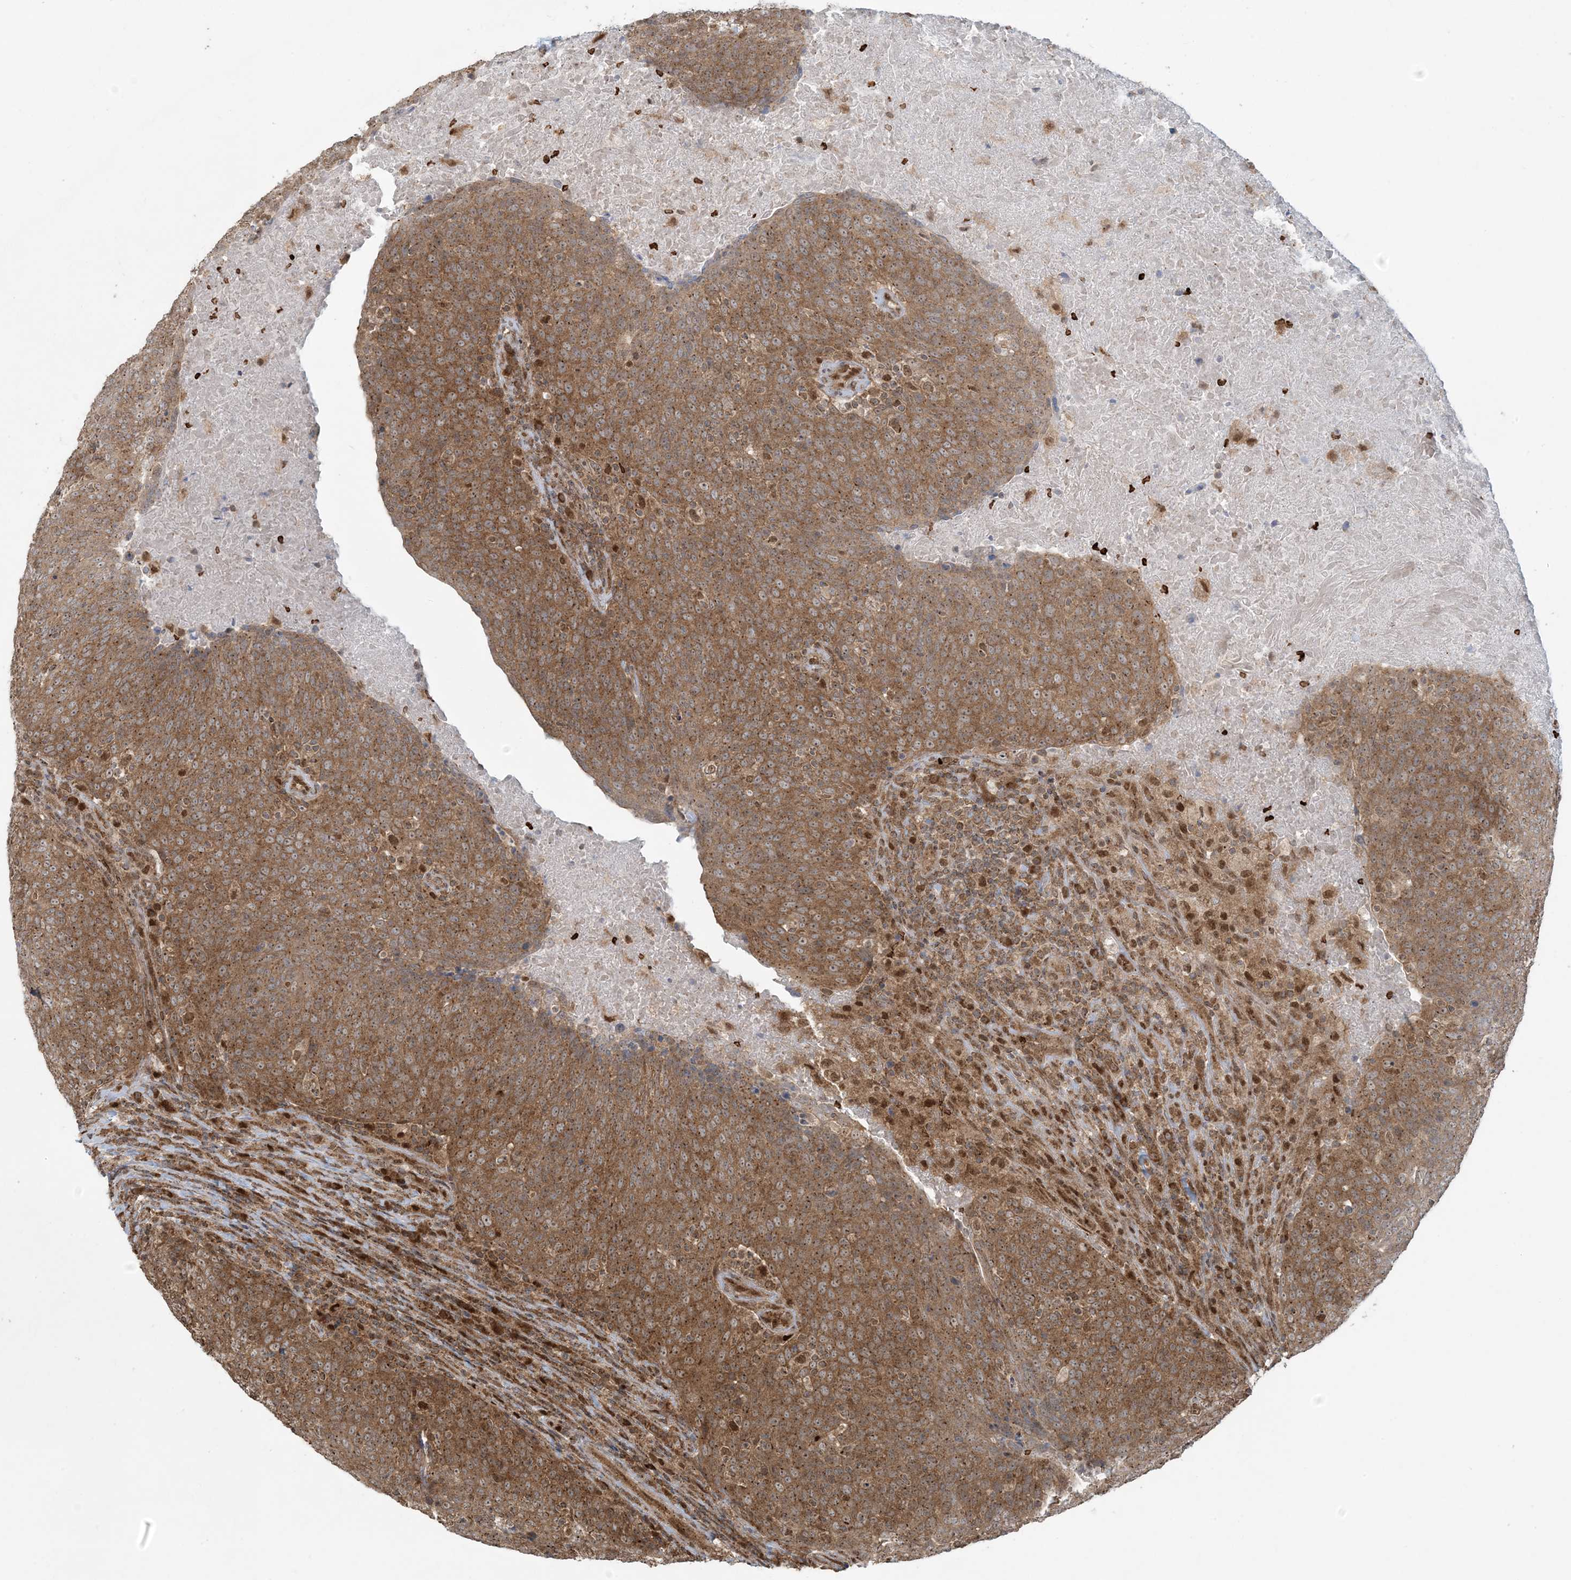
{"staining": {"intensity": "moderate", "quantity": ">75%", "location": "cytoplasmic/membranous"}, "tissue": "head and neck cancer", "cell_type": "Tumor cells", "image_type": "cancer", "snomed": [{"axis": "morphology", "description": "Squamous cell carcinoma, NOS"}, {"axis": "morphology", "description": "Squamous cell carcinoma, metastatic, NOS"}, {"axis": "topography", "description": "Lymph node"}, {"axis": "topography", "description": "Head-Neck"}], "caption": "Immunohistochemistry (IHC) staining of head and neck metastatic squamous cell carcinoma, which reveals medium levels of moderate cytoplasmic/membranous positivity in about >75% of tumor cells indicating moderate cytoplasmic/membranous protein positivity. The staining was performed using DAB (brown) for protein detection and nuclei were counterstained in hematoxylin (blue).", "gene": "ABCF3", "patient": {"sex": "male", "age": 62}}